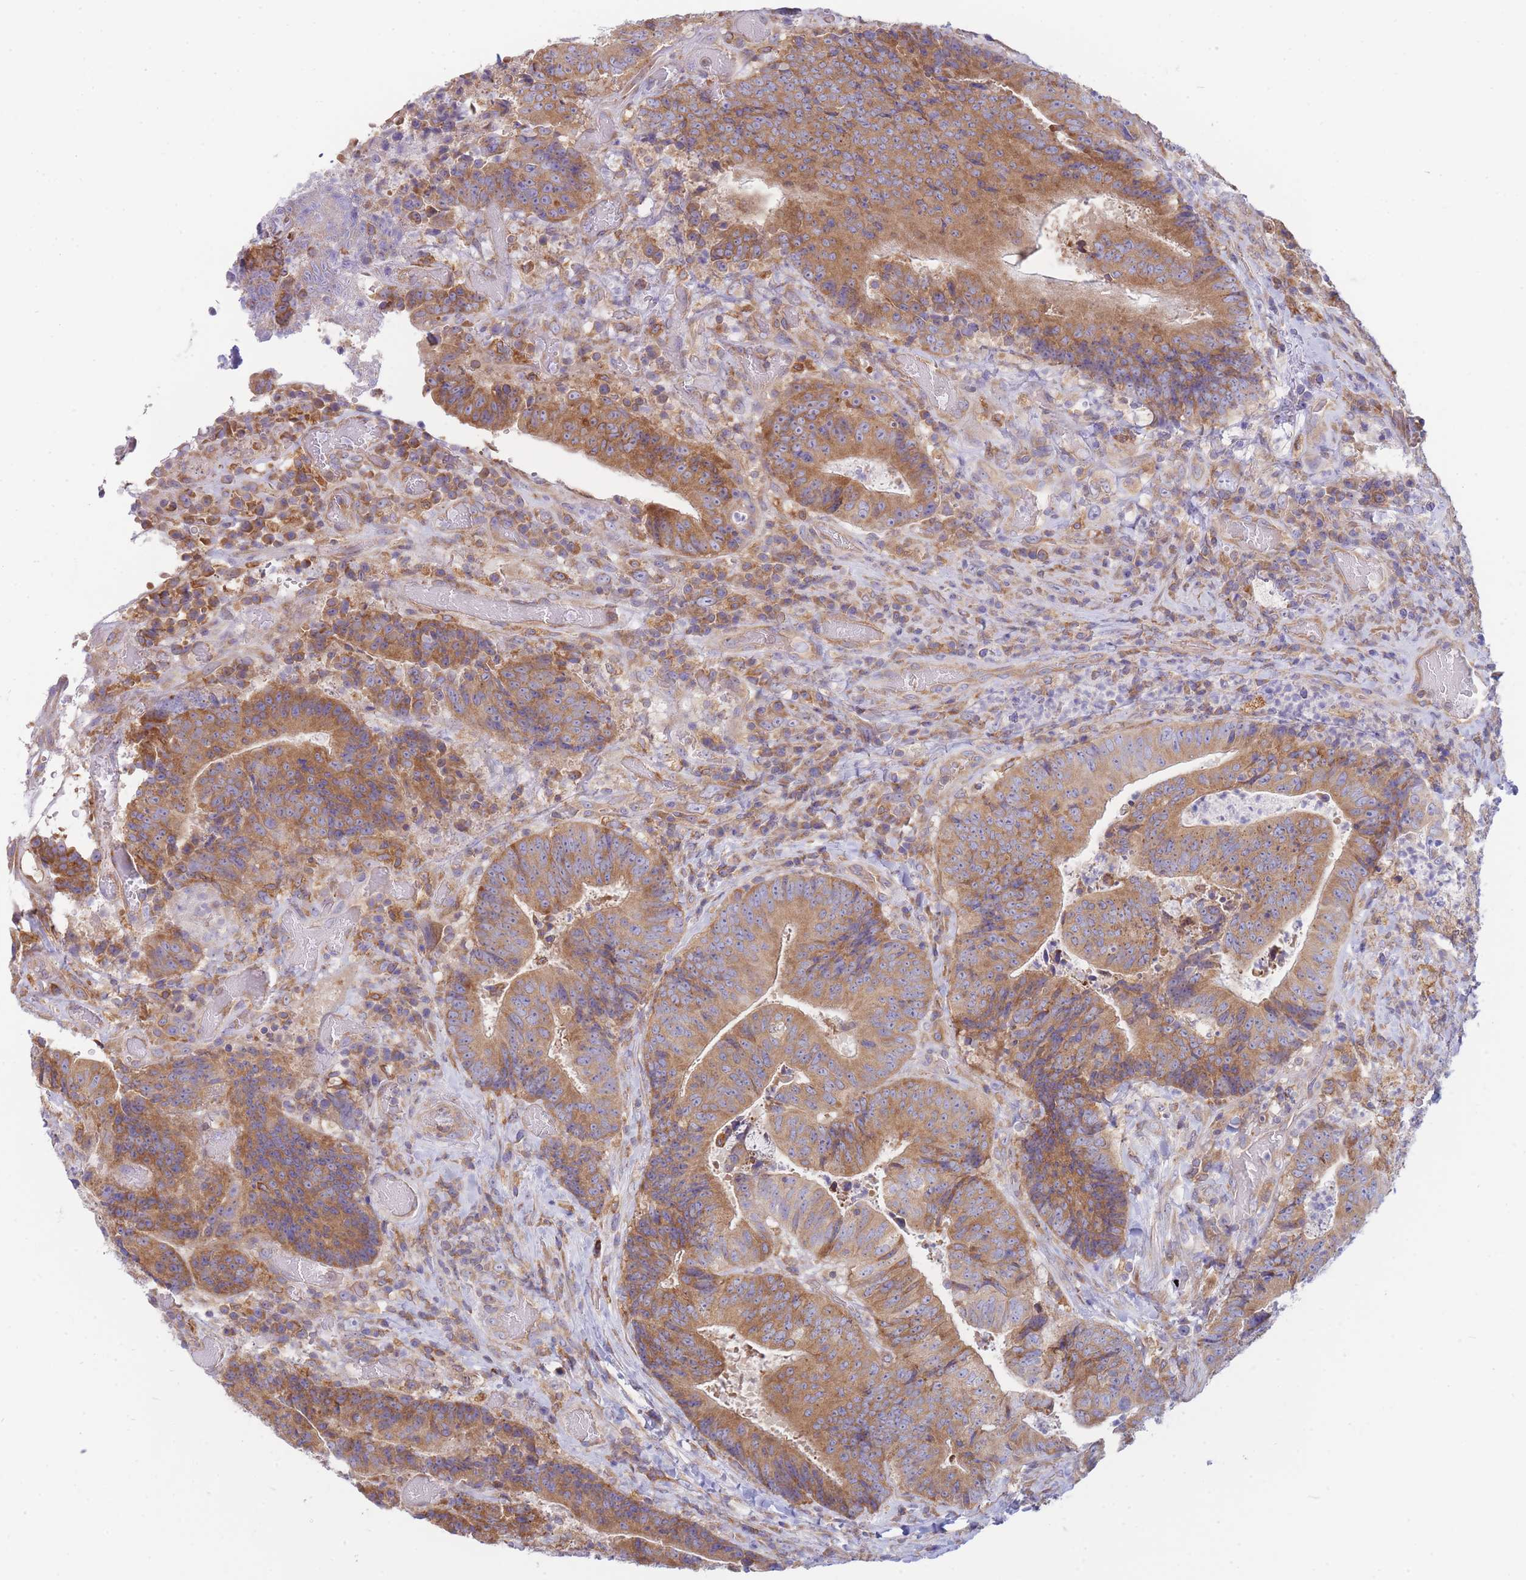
{"staining": {"intensity": "moderate", "quantity": ">75%", "location": "cytoplasmic/membranous"}, "tissue": "colorectal cancer", "cell_type": "Tumor cells", "image_type": "cancer", "snomed": [{"axis": "morphology", "description": "Adenocarcinoma, NOS"}, {"axis": "topography", "description": "Rectum"}], "caption": "A brown stain highlights moderate cytoplasmic/membranous positivity of a protein in colorectal cancer tumor cells. Using DAB (3,3'-diaminobenzidine) (brown) and hematoxylin (blue) stains, captured at high magnification using brightfield microscopy.", "gene": "SH2B2", "patient": {"sex": "male", "age": 72}}